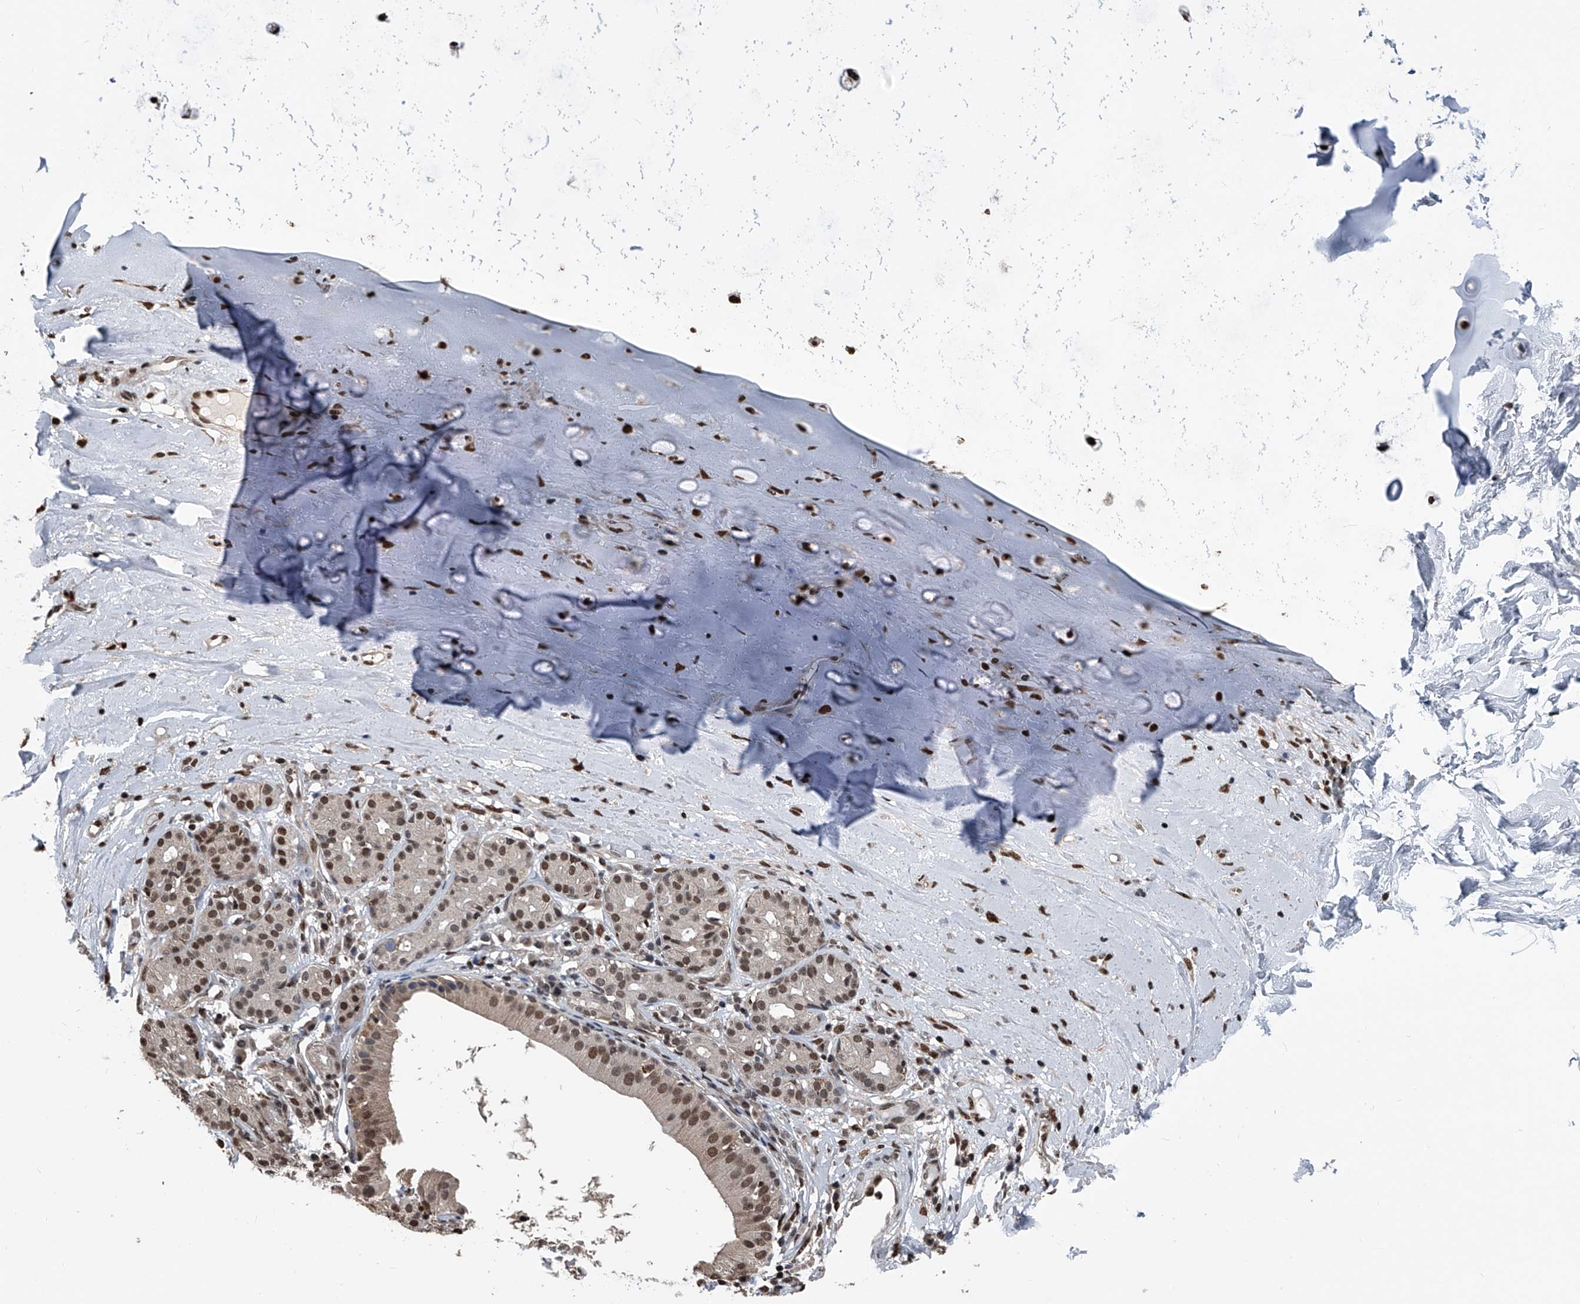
{"staining": {"intensity": "strong", "quantity": ">75%", "location": "nuclear"}, "tissue": "adipose tissue", "cell_type": "Adipocytes", "image_type": "normal", "snomed": [{"axis": "morphology", "description": "Normal tissue, NOS"}, {"axis": "morphology", "description": "Basal cell carcinoma"}, {"axis": "topography", "description": "Cartilage tissue"}, {"axis": "topography", "description": "Nasopharynx"}, {"axis": "topography", "description": "Oral tissue"}], "caption": "Approximately >75% of adipocytes in unremarkable human adipose tissue demonstrate strong nuclear protein expression as visualized by brown immunohistochemical staining.", "gene": "FKBP5", "patient": {"sex": "female", "age": 77}}